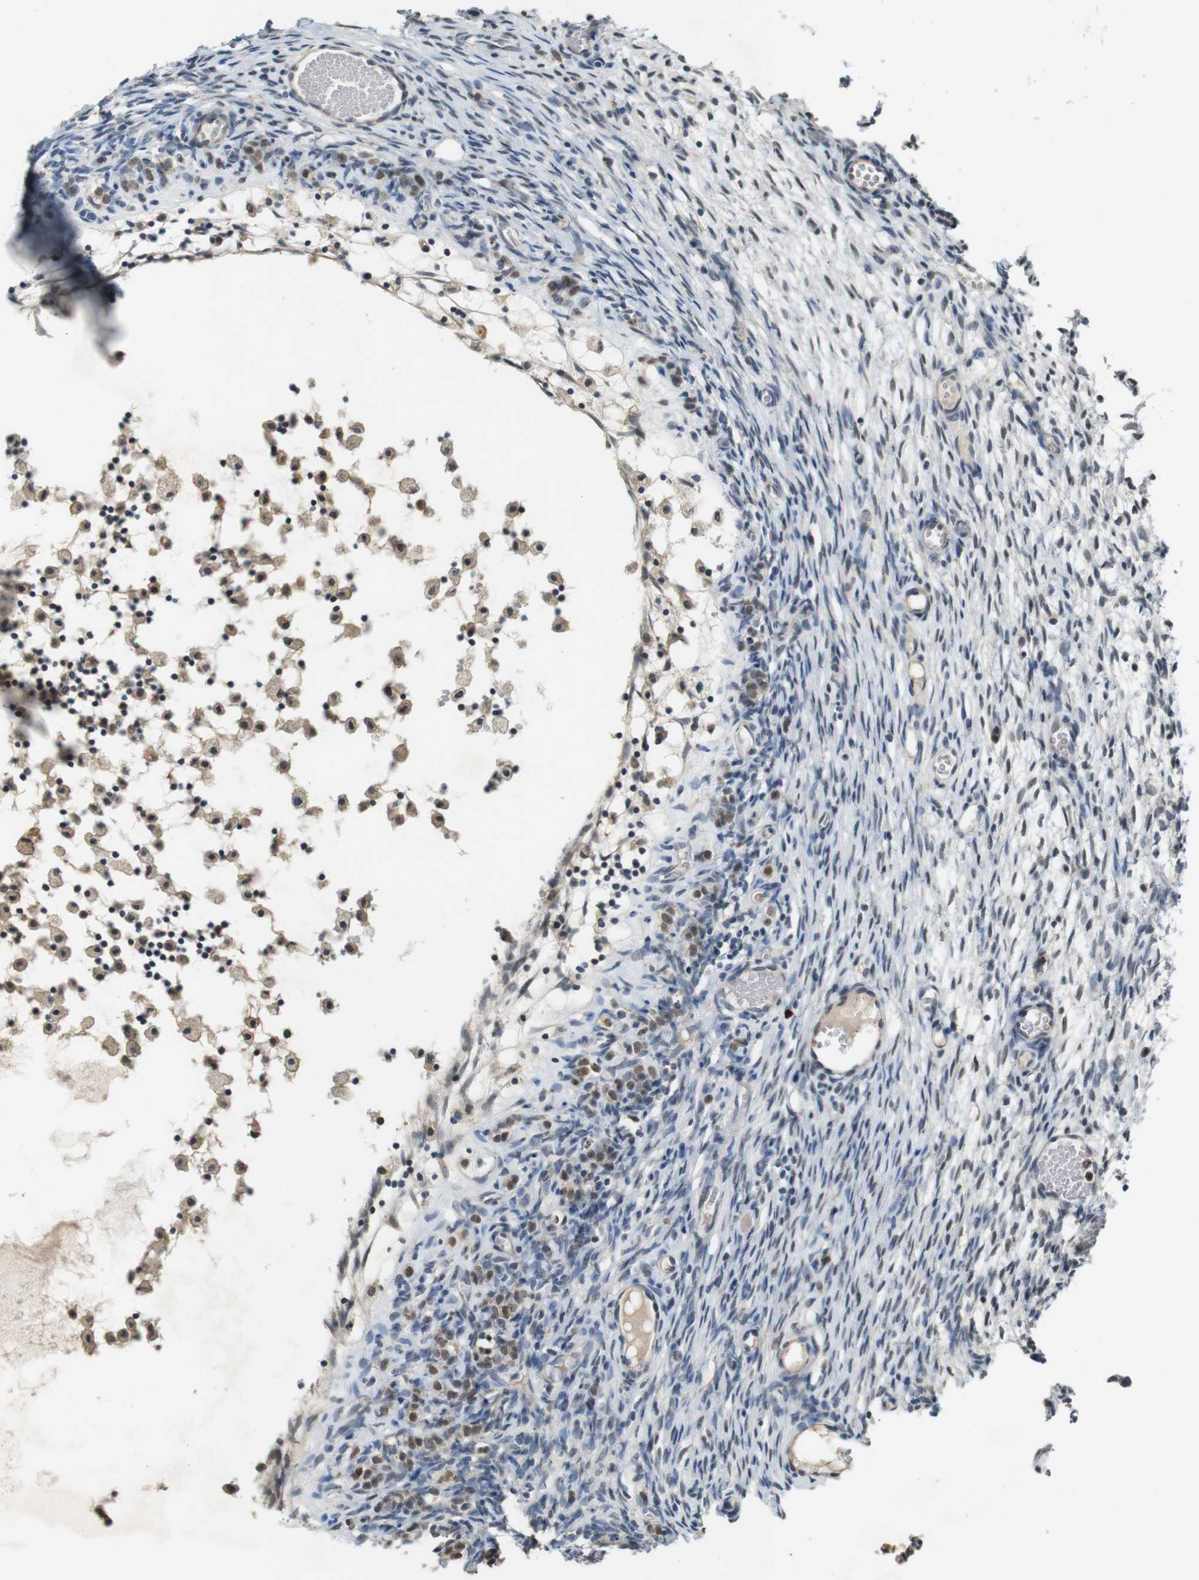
{"staining": {"intensity": "weak", "quantity": "<25%", "location": "cytoplasmic/membranous,nuclear"}, "tissue": "ovary", "cell_type": "Ovarian stroma cells", "image_type": "normal", "snomed": [{"axis": "morphology", "description": "Normal tissue, NOS"}, {"axis": "topography", "description": "Ovary"}], "caption": "A high-resolution image shows immunohistochemistry (IHC) staining of unremarkable ovary, which reveals no significant staining in ovarian stroma cells.", "gene": "CDK14", "patient": {"sex": "female", "age": 35}}